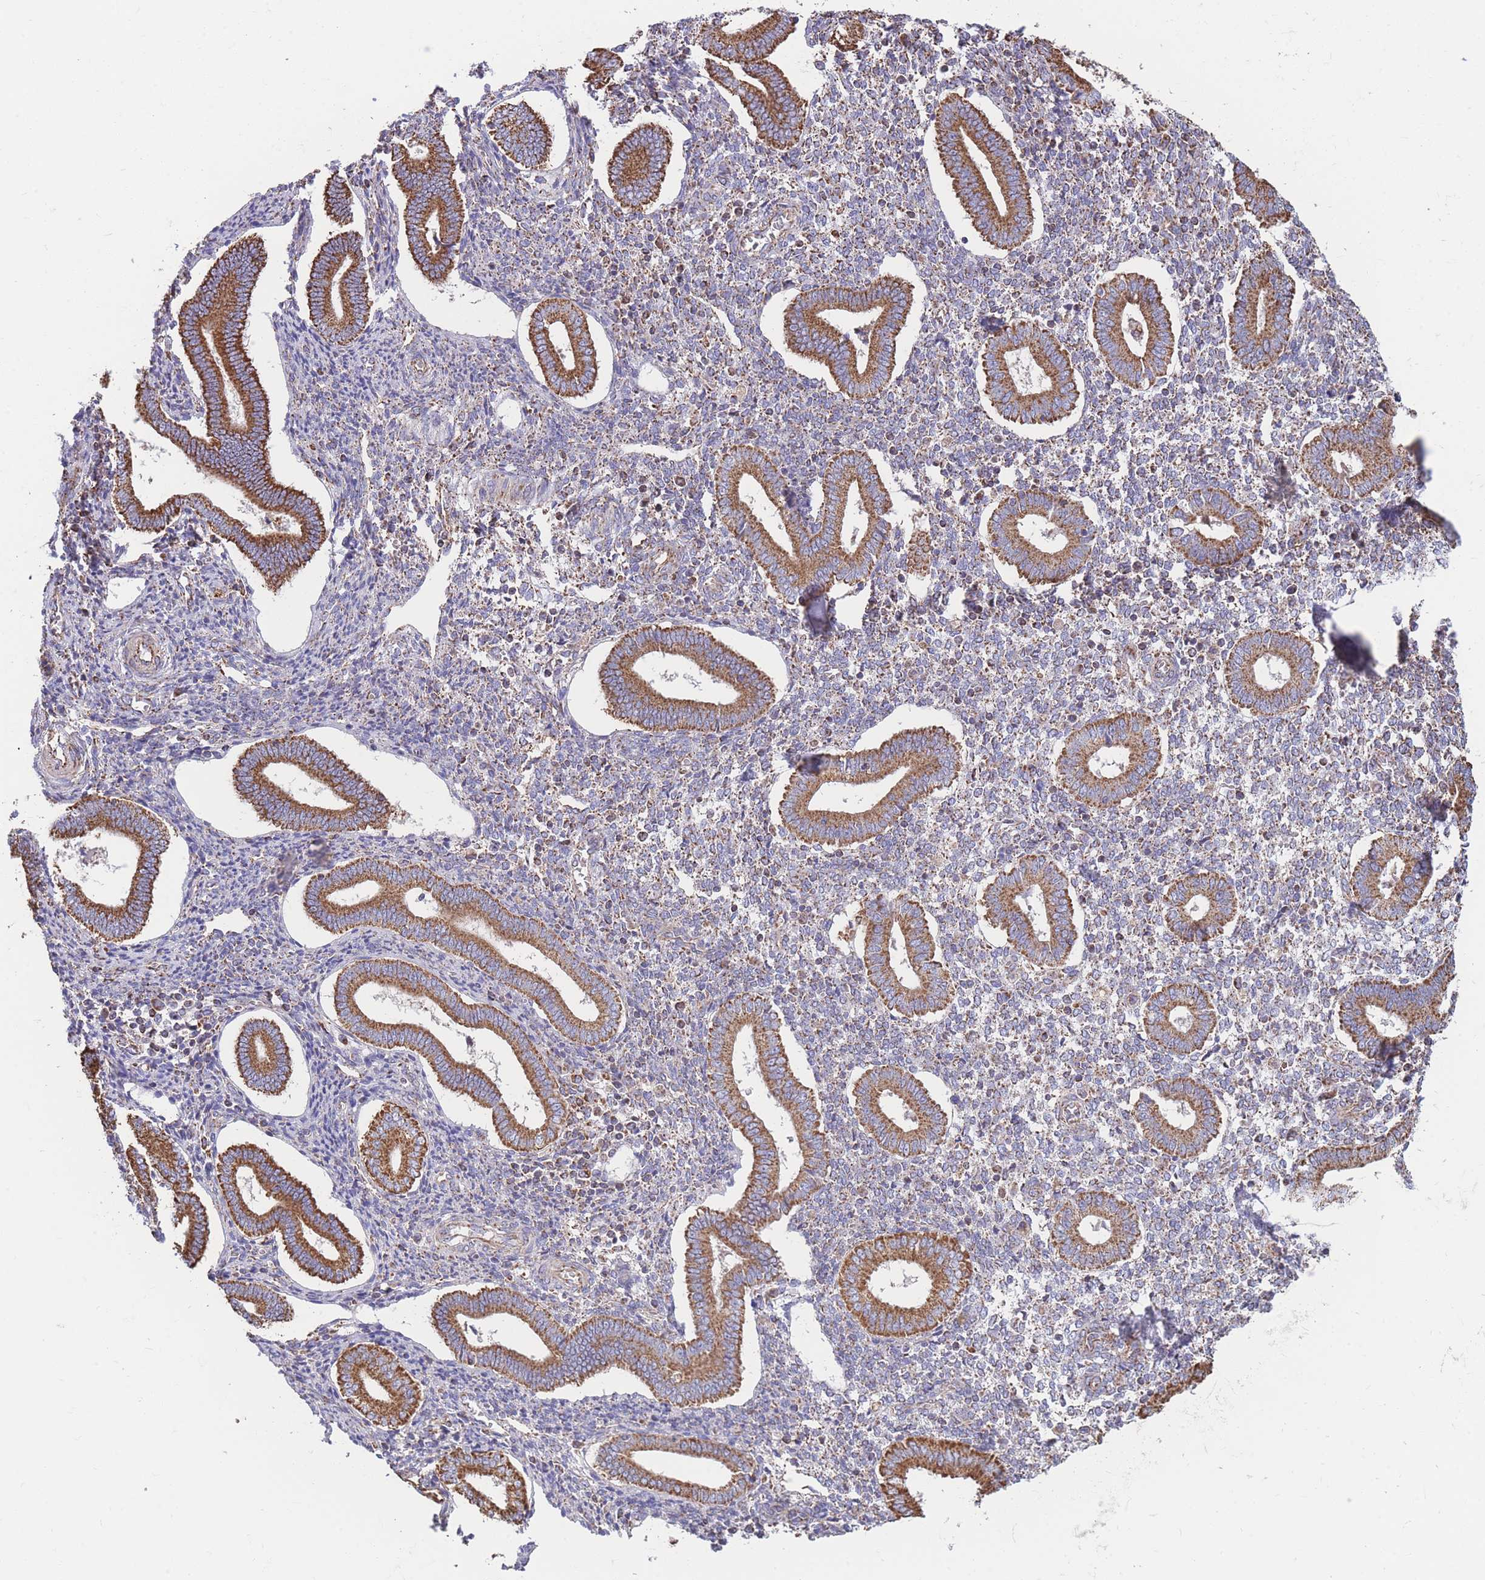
{"staining": {"intensity": "moderate", "quantity": ">75%", "location": "cytoplasmic/membranous"}, "tissue": "endometrium", "cell_type": "Cells in endometrial stroma", "image_type": "normal", "snomed": [{"axis": "morphology", "description": "Normal tissue, NOS"}, {"axis": "topography", "description": "Endometrium"}], "caption": "Brown immunohistochemical staining in benign human endometrium displays moderate cytoplasmic/membranous positivity in approximately >75% of cells in endometrial stroma.", "gene": "FKBP8", "patient": {"sex": "female", "age": 44}}